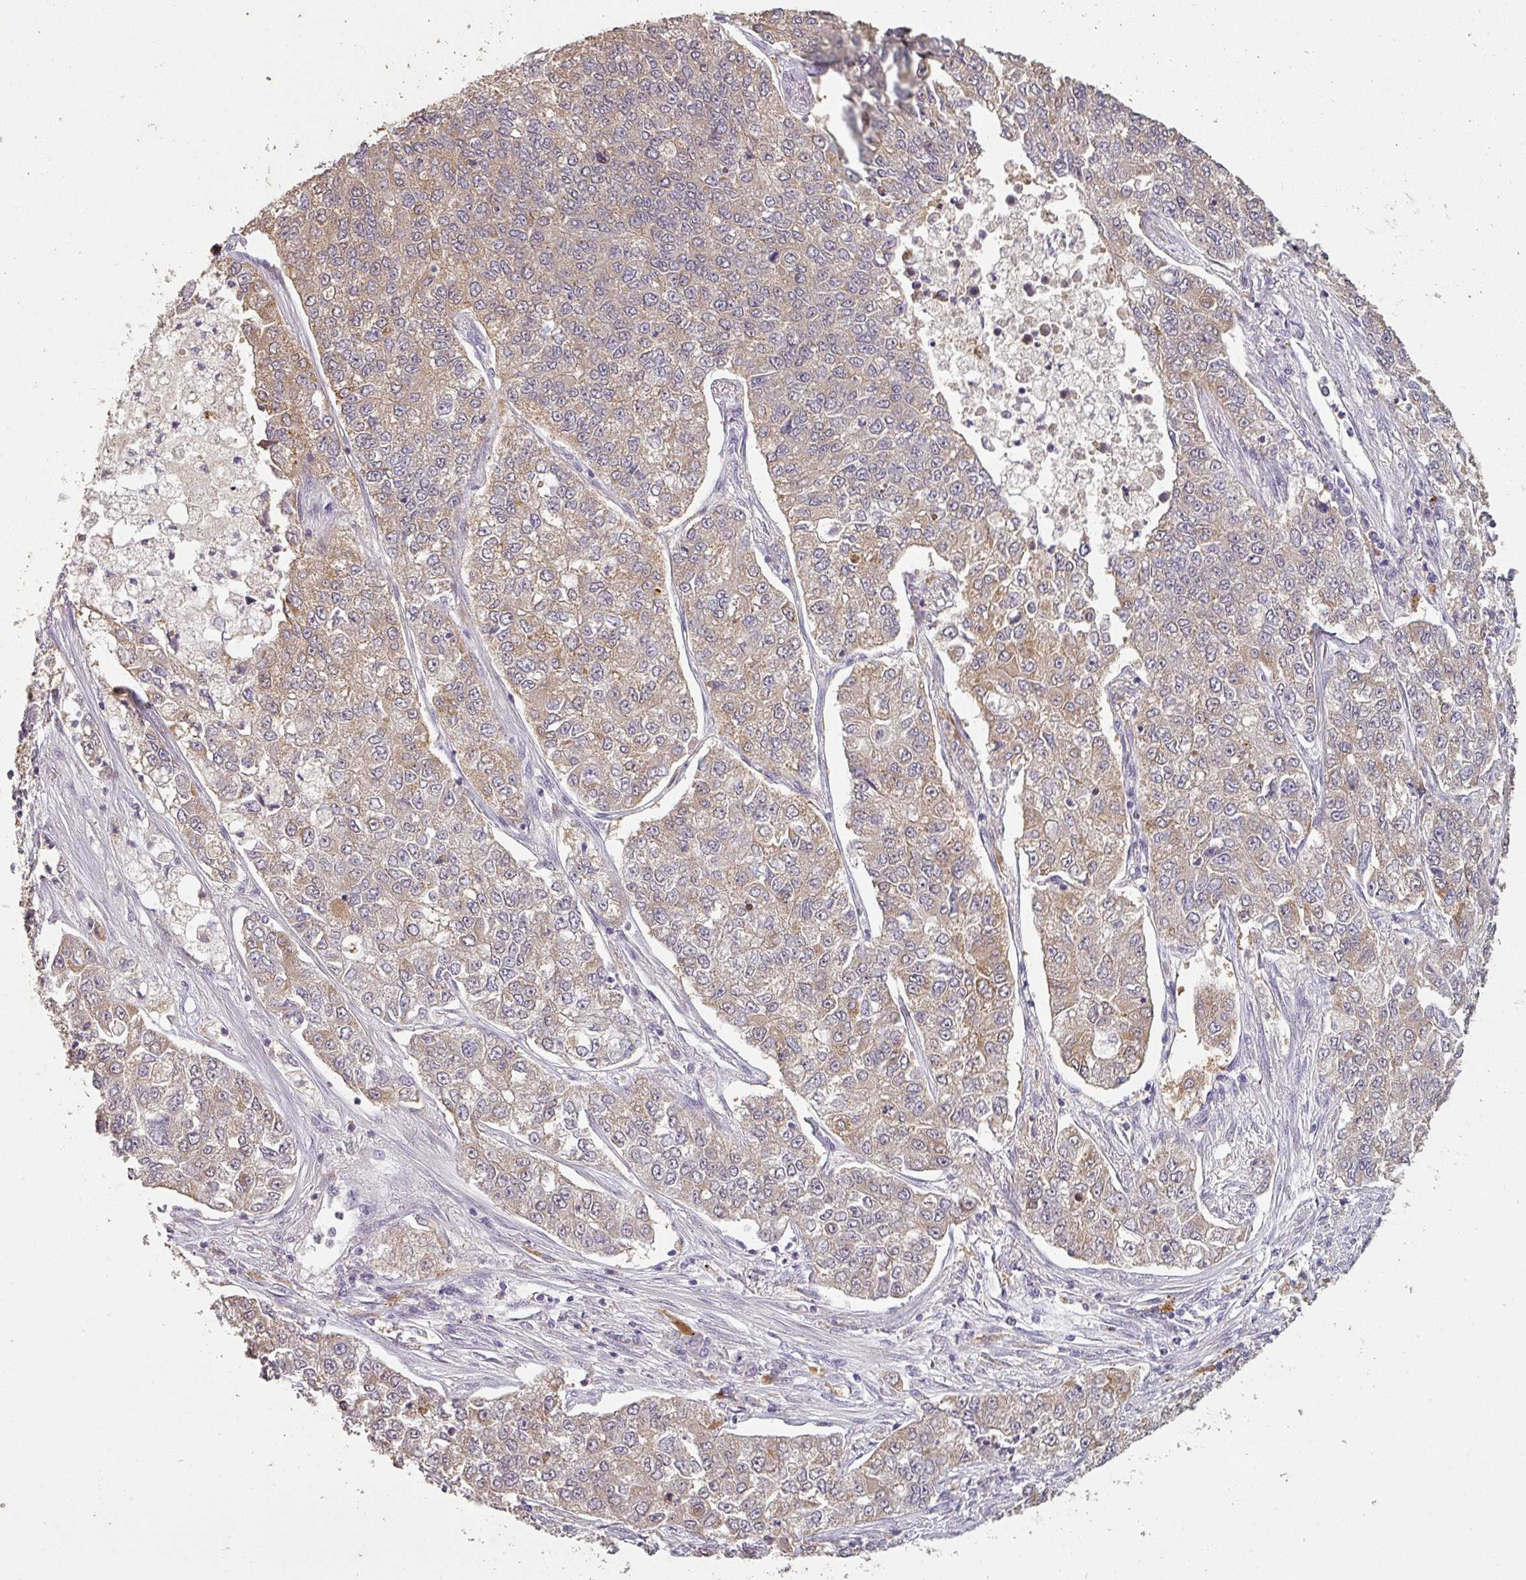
{"staining": {"intensity": "moderate", "quantity": "25%-75%", "location": "cytoplasmic/membranous"}, "tissue": "lung cancer", "cell_type": "Tumor cells", "image_type": "cancer", "snomed": [{"axis": "morphology", "description": "Adenocarcinoma, NOS"}, {"axis": "topography", "description": "Lung"}], "caption": "DAB immunohistochemical staining of lung cancer shows moderate cytoplasmic/membranous protein positivity in approximately 25%-75% of tumor cells.", "gene": "LYPLA1", "patient": {"sex": "male", "age": 49}}